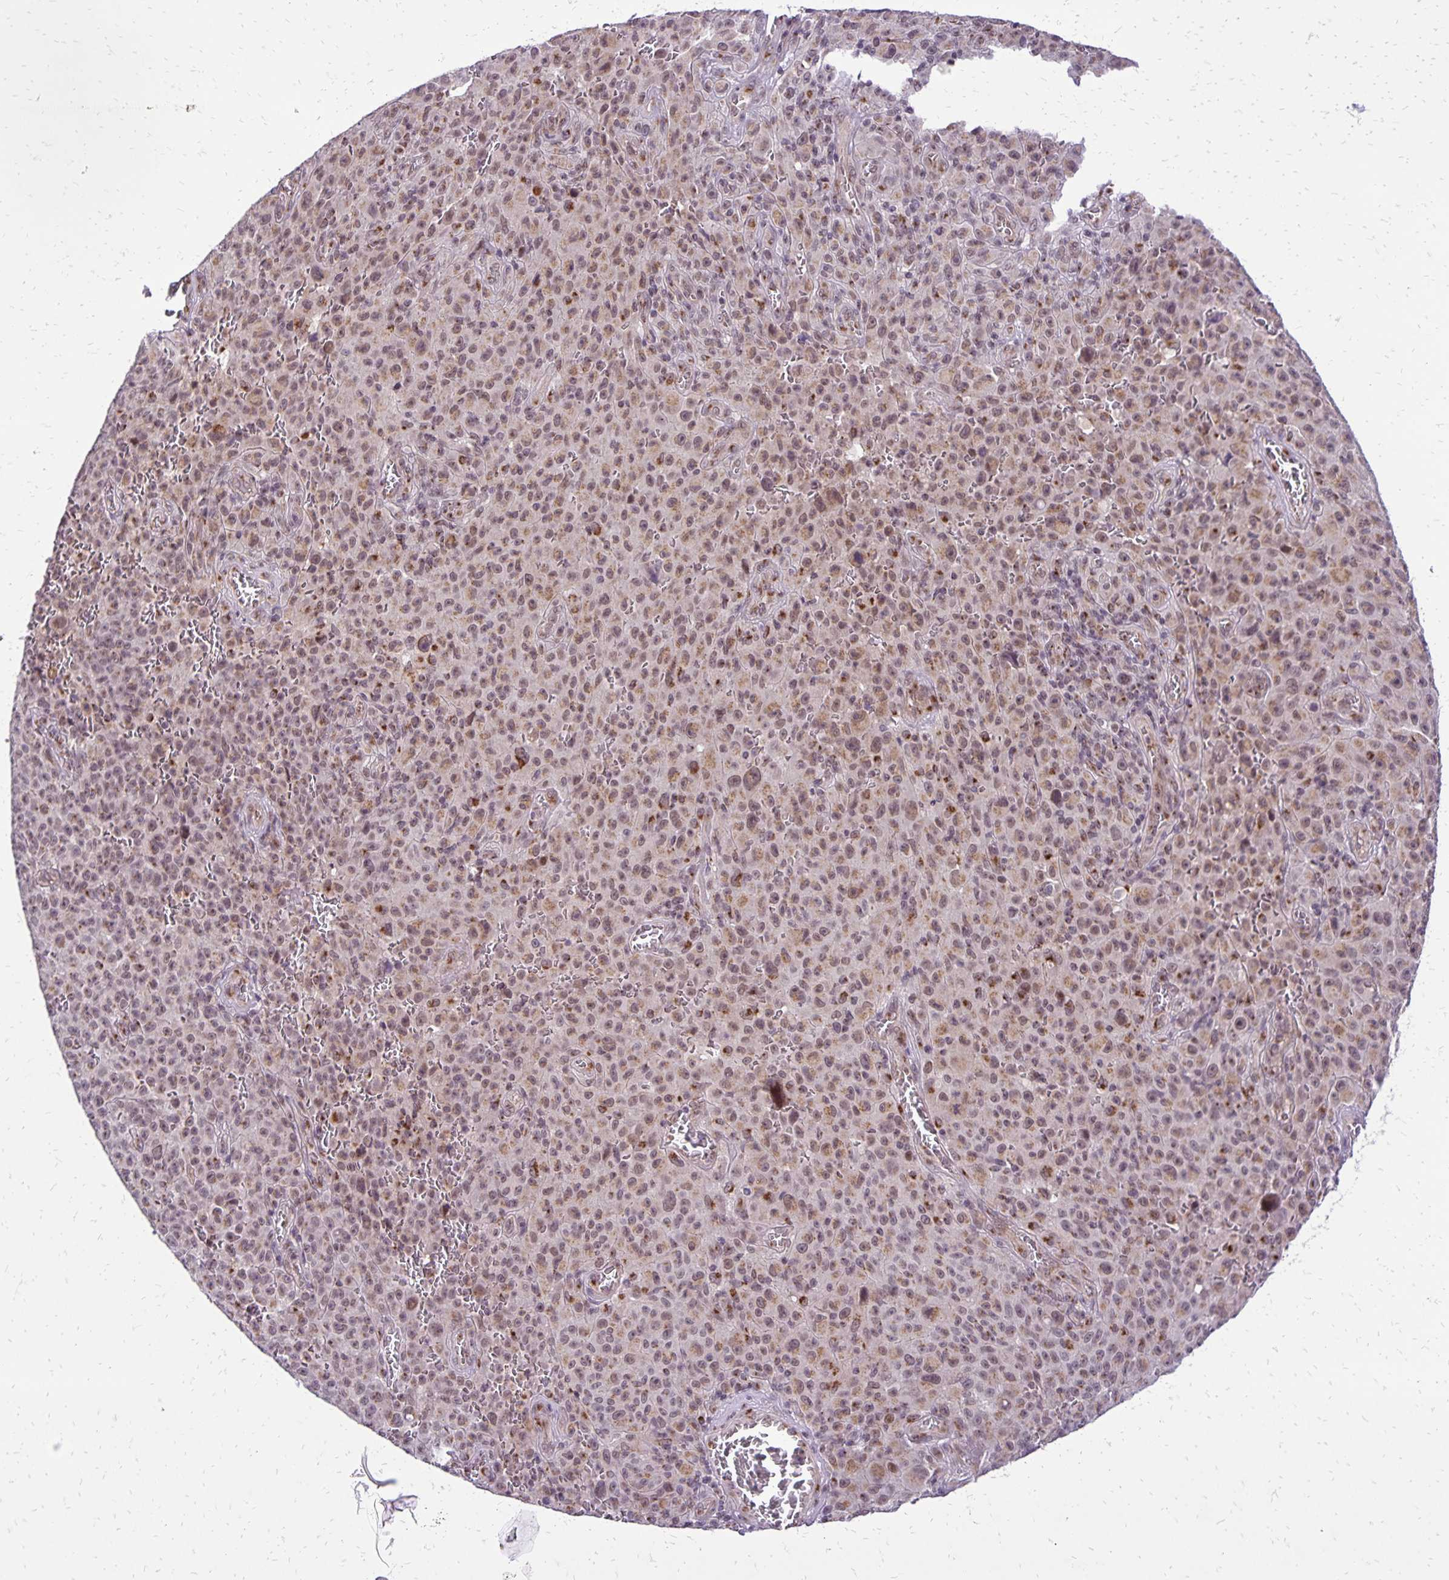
{"staining": {"intensity": "moderate", "quantity": "25%-75%", "location": "cytoplasmic/membranous,nuclear"}, "tissue": "melanoma", "cell_type": "Tumor cells", "image_type": "cancer", "snomed": [{"axis": "morphology", "description": "Malignant melanoma, NOS"}, {"axis": "topography", "description": "Skin"}], "caption": "Malignant melanoma stained with a protein marker exhibits moderate staining in tumor cells.", "gene": "GOLGA5", "patient": {"sex": "female", "age": 82}}